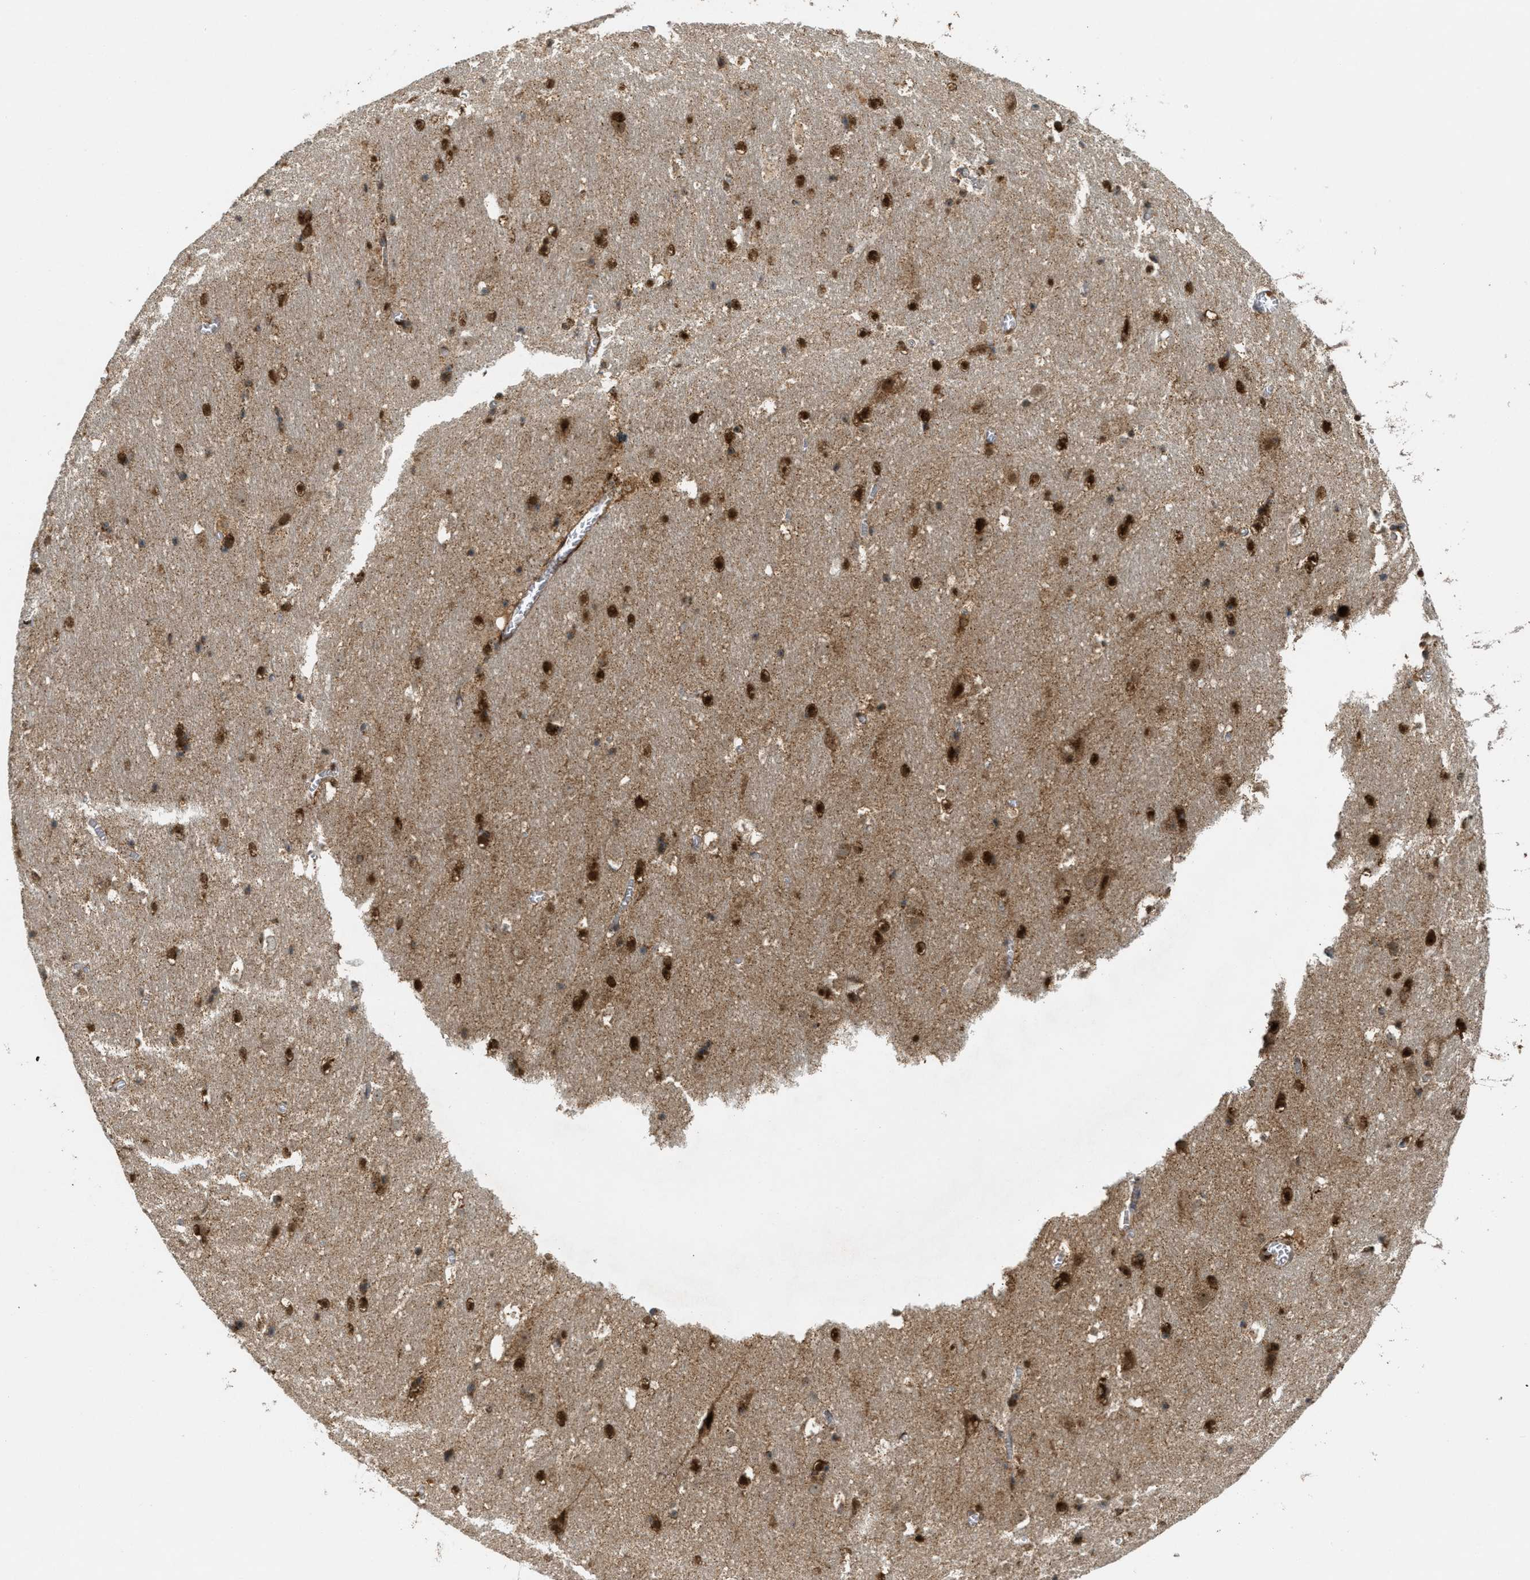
{"staining": {"intensity": "strong", "quantity": "25%-75%", "location": "cytoplasmic/membranous,nuclear"}, "tissue": "hippocampus", "cell_type": "Glial cells", "image_type": "normal", "snomed": [{"axis": "morphology", "description": "Normal tissue, NOS"}, {"axis": "topography", "description": "Hippocampus"}], "caption": "Protein staining of unremarkable hippocampus shows strong cytoplasmic/membranous,nuclear positivity in approximately 25%-75% of glial cells. Nuclei are stained in blue.", "gene": "TLK1", "patient": {"sex": "male", "age": 45}}